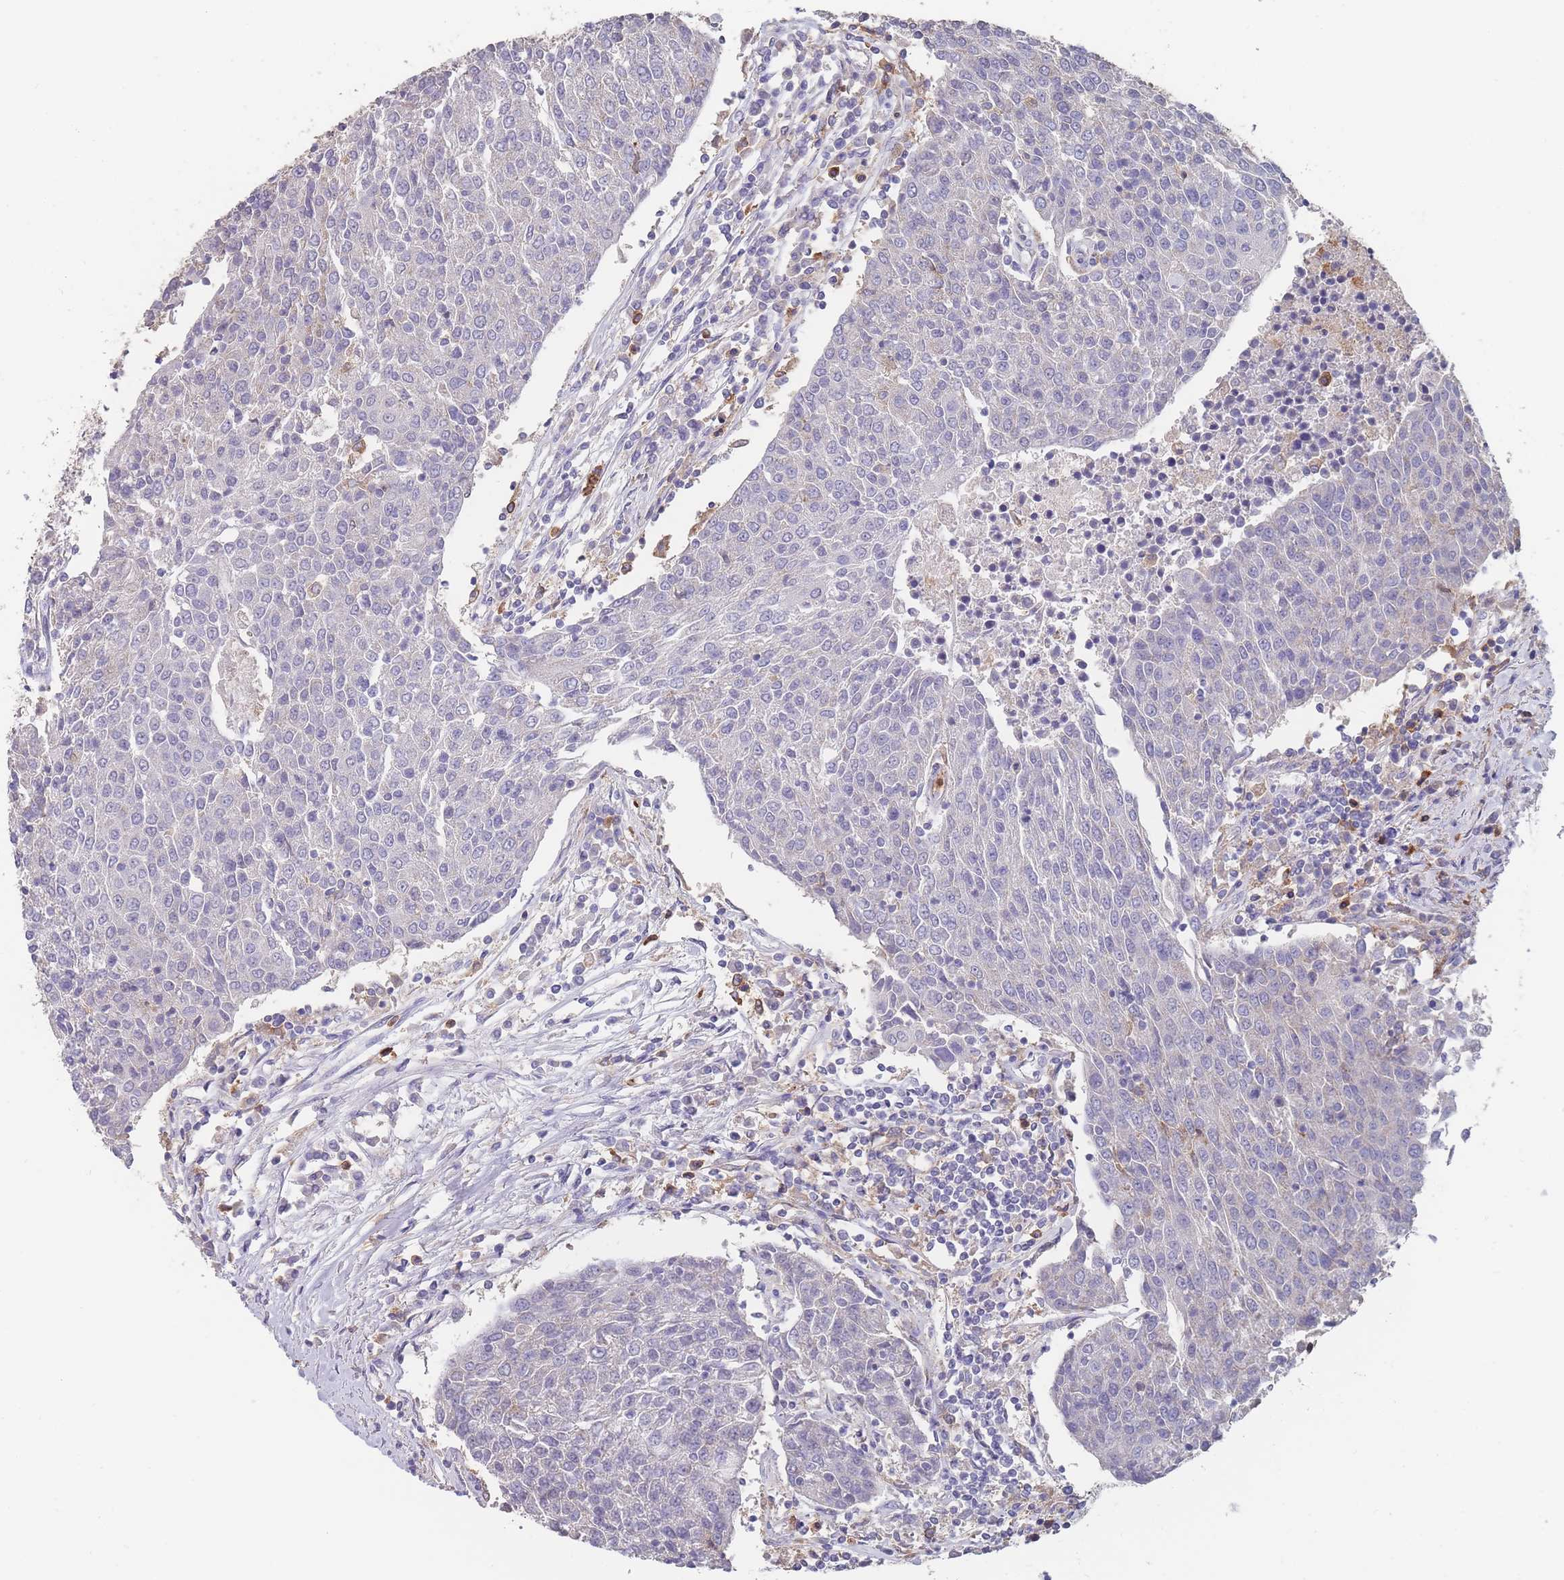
{"staining": {"intensity": "negative", "quantity": "none", "location": "none"}, "tissue": "urothelial cancer", "cell_type": "Tumor cells", "image_type": "cancer", "snomed": [{"axis": "morphology", "description": "Urothelial carcinoma, High grade"}, {"axis": "topography", "description": "Urinary bladder"}], "caption": "Protein analysis of urothelial cancer exhibits no significant expression in tumor cells. The staining is performed using DAB brown chromogen with nuclei counter-stained in using hematoxylin.", "gene": "CLEC12A", "patient": {"sex": "female", "age": 85}}